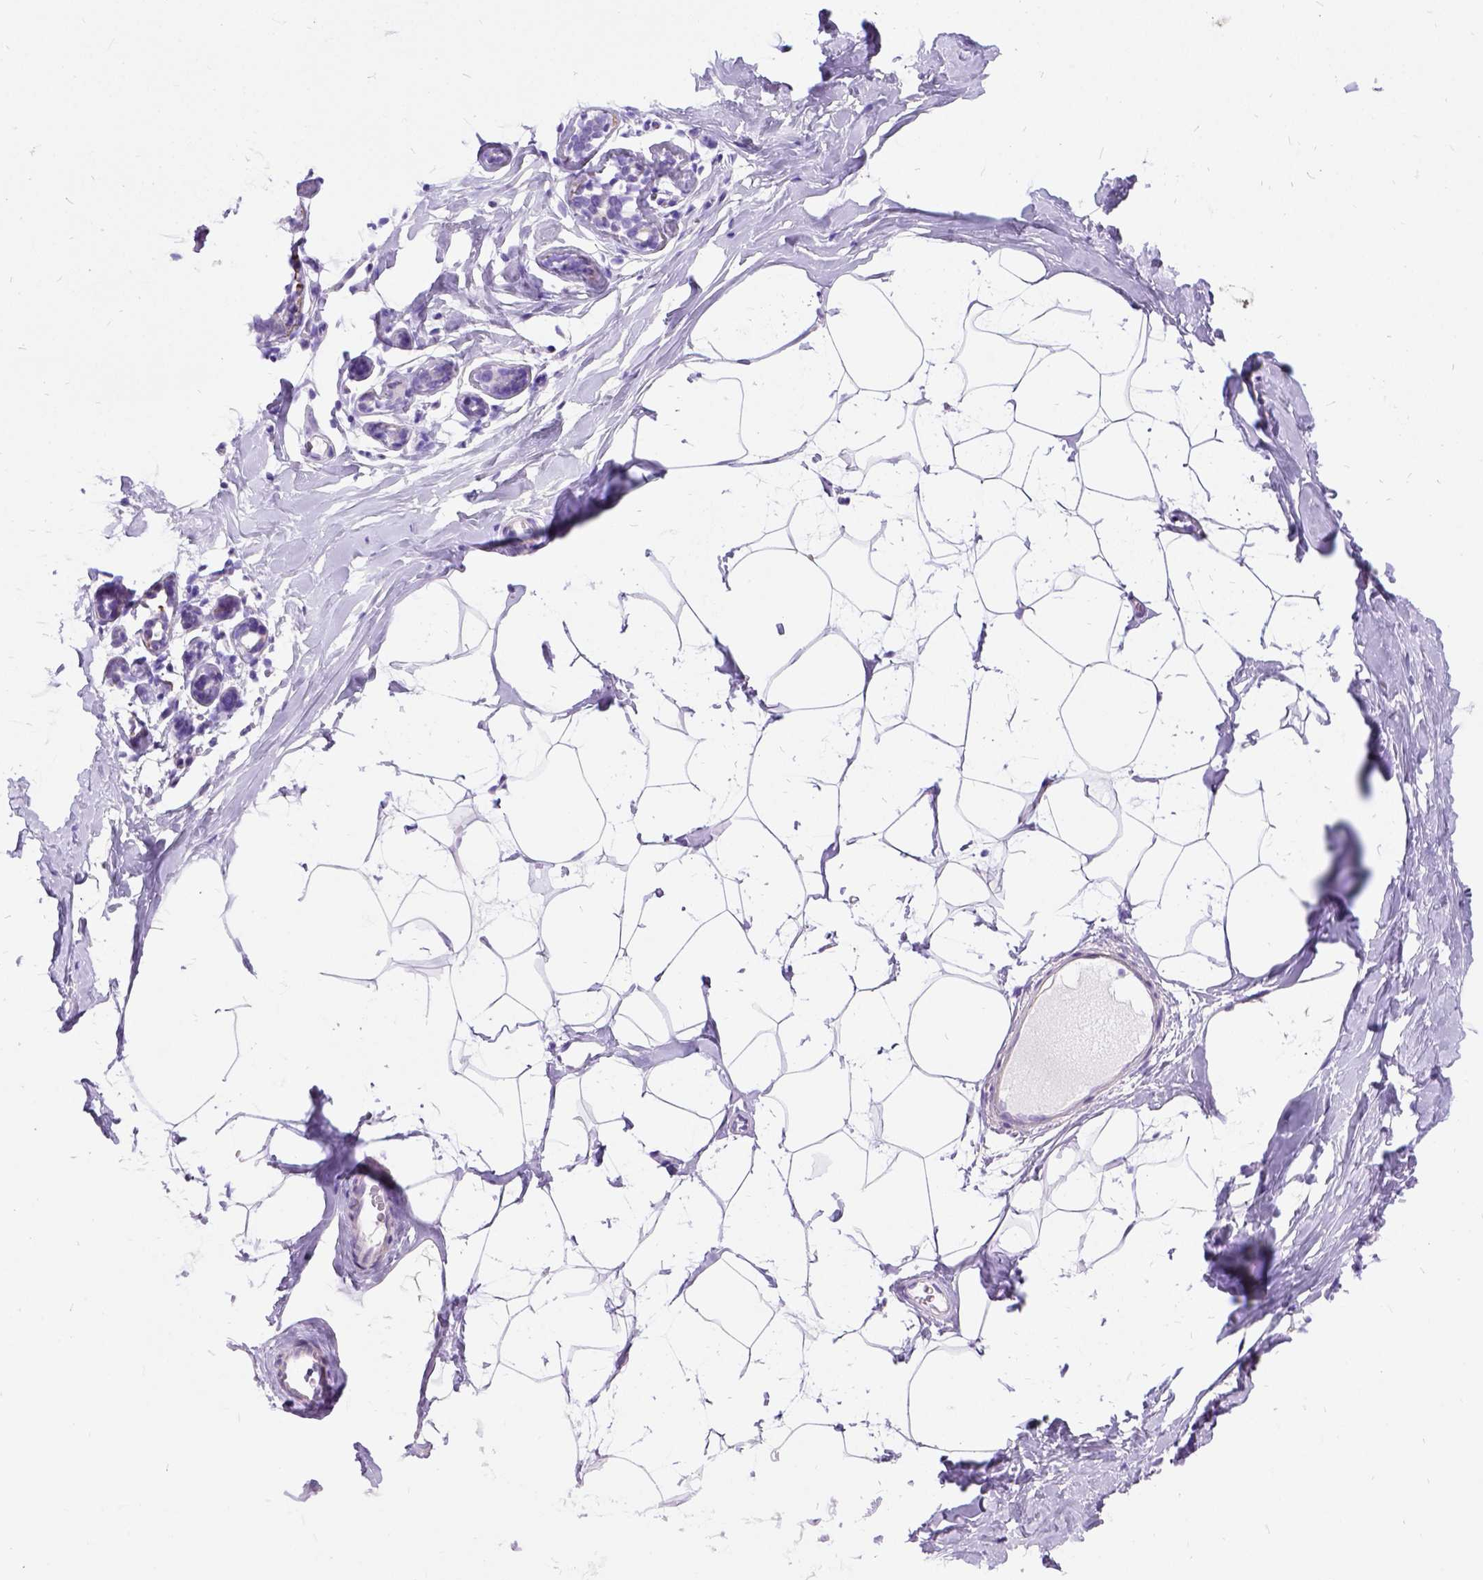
{"staining": {"intensity": "negative", "quantity": "none", "location": "none"}, "tissue": "breast", "cell_type": "Adipocytes", "image_type": "normal", "snomed": [{"axis": "morphology", "description": "Normal tissue, NOS"}, {"axis": "topography", "description": "Breast"}], "caption": "Image shows no protein staining in adipocytes of benign breast.", "gene": "ENSG00000254979", "patient": {"sex": "female", "age": 32}}